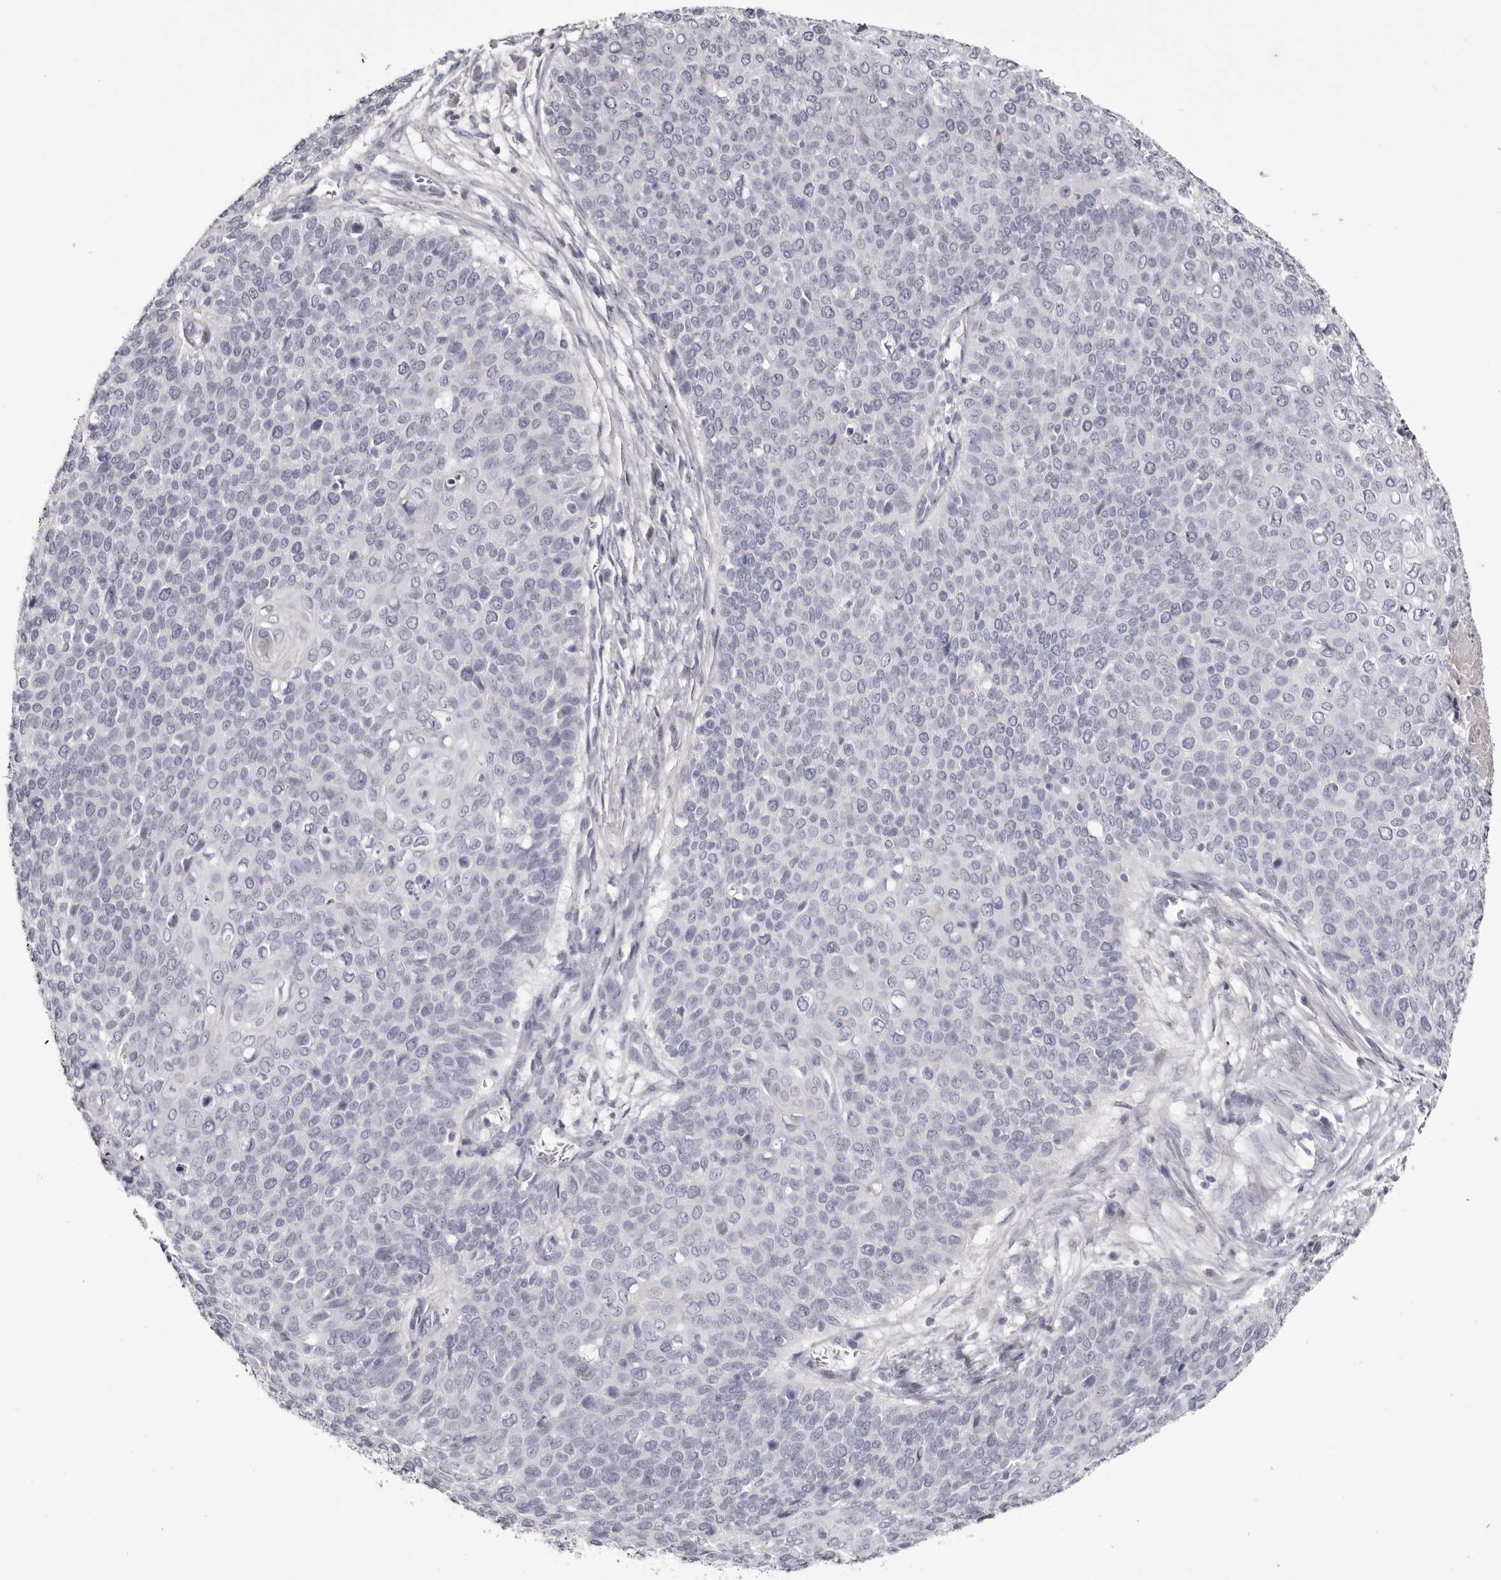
{"staining": {"intensity": "negative", "quantity": "none", "location": "none"}, "tissue": "cervical cancer", "cell_type": "Tumor cells", "image_type": "cancer", "snomed": [{"axis": "morphology", "description": "Squamous cell carcinoma, NOS"}, {"axis": "topography", "description": "Cervix"}], "caption": "IHC photomicrograph of neoplastic tissue: human cervical cancer stained with DAB exhibits no significant protein staining in tumor cells. (DAB IHC with hematoxylin counter stain).", "gene": "CA6", "patient": {"sex": "female", "age": 39}}